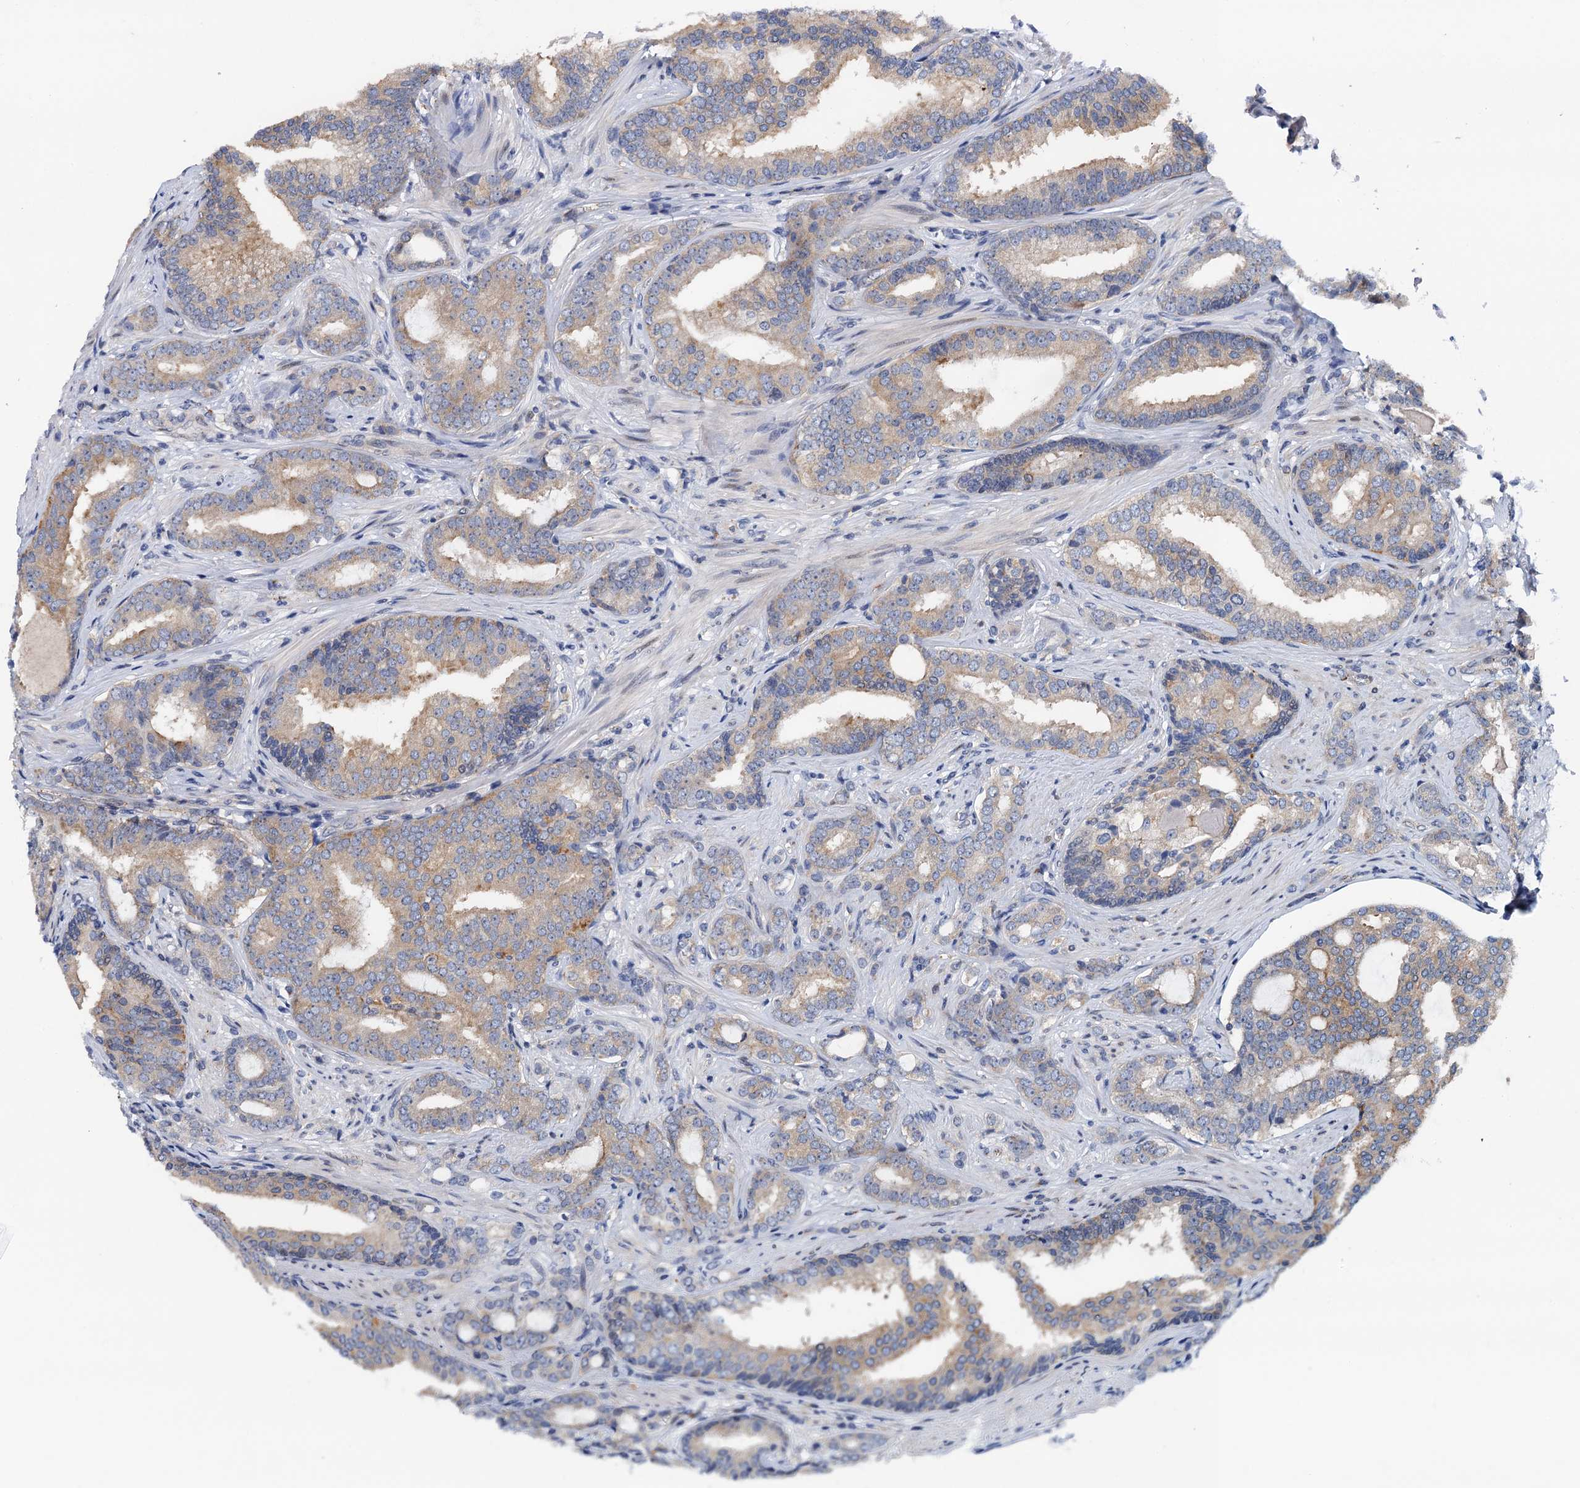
{"staining": {"intensity": "weak", "quantity": ">75%", "location": "cytoplasmic/membranous"}, "tissue": "prostate cancer", "cell_type": "Tumor cells", "image_type": "cancer", "snomed": [{"axis": "morphology", "description": "Adenocarcinoma, High grade"}, {"axis": "topography", "description": "Prostate"}], "caption": "Prostate adenocarcinoma (high-grade) tissue shows weak cytoplasmic/membranous expression in about >75% of tumor cells", "gene": "NBEA", "patient": {"sex": "male", "age": 63}}